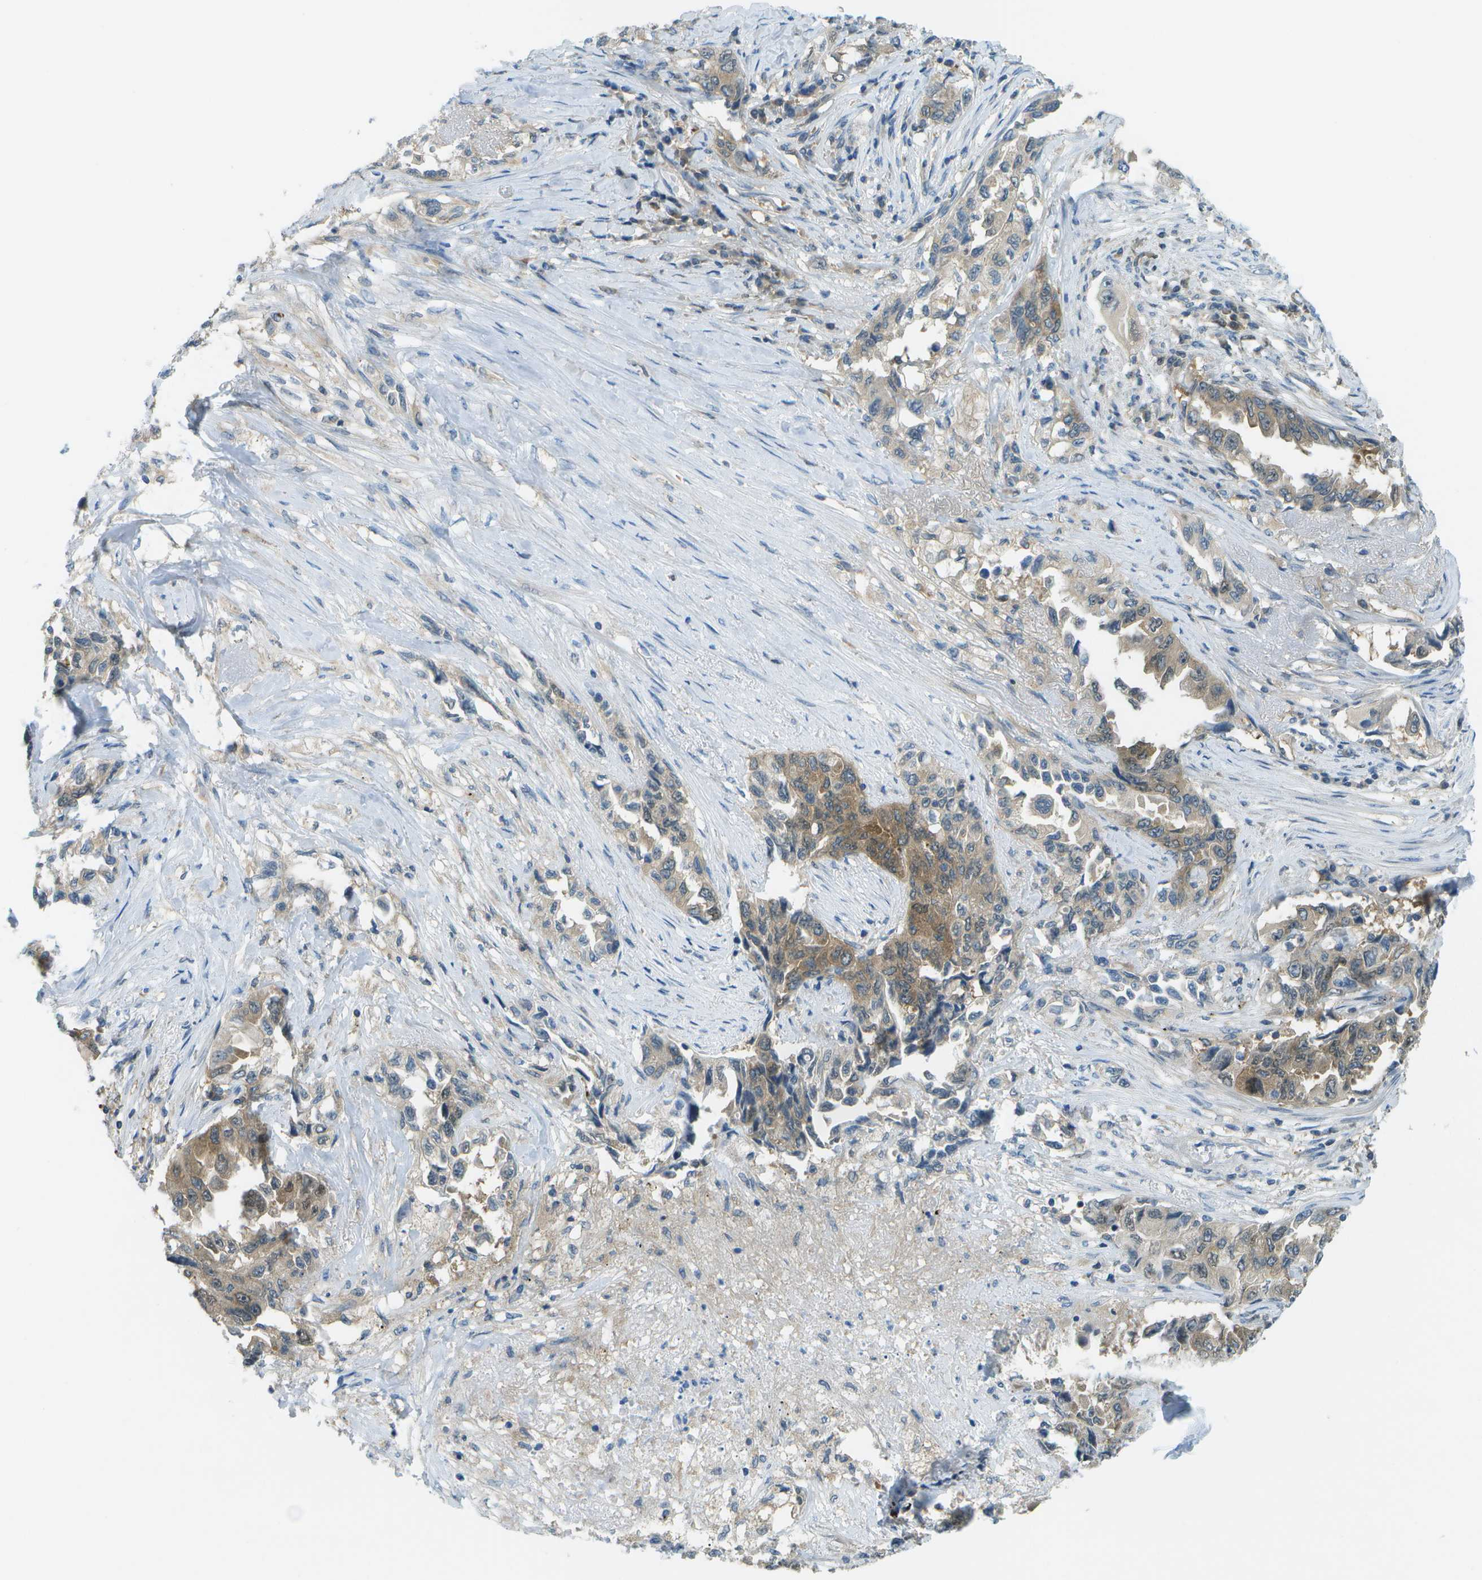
{"staining": {"intensity": "moderate", "quantity": ">75%", "location": "cytoplasmic/membranous"}, "tissue": "lung cancer", "cell_type": "Tumor cells", "image_type": "cancer", "snomed": [{"axis": "morphology", "description": "Adenocarcinoma, NOS"}, {"axis": "topography", "description": "Lung"}], "caption": "Tumor cells reveal medium levels of moderate cytoplasmic/membranous expression in about >75% of cells in lung cancer (adenocarcinoma).", "gene": "CDH23", "patient": {"sex": "female", "age": 51}}